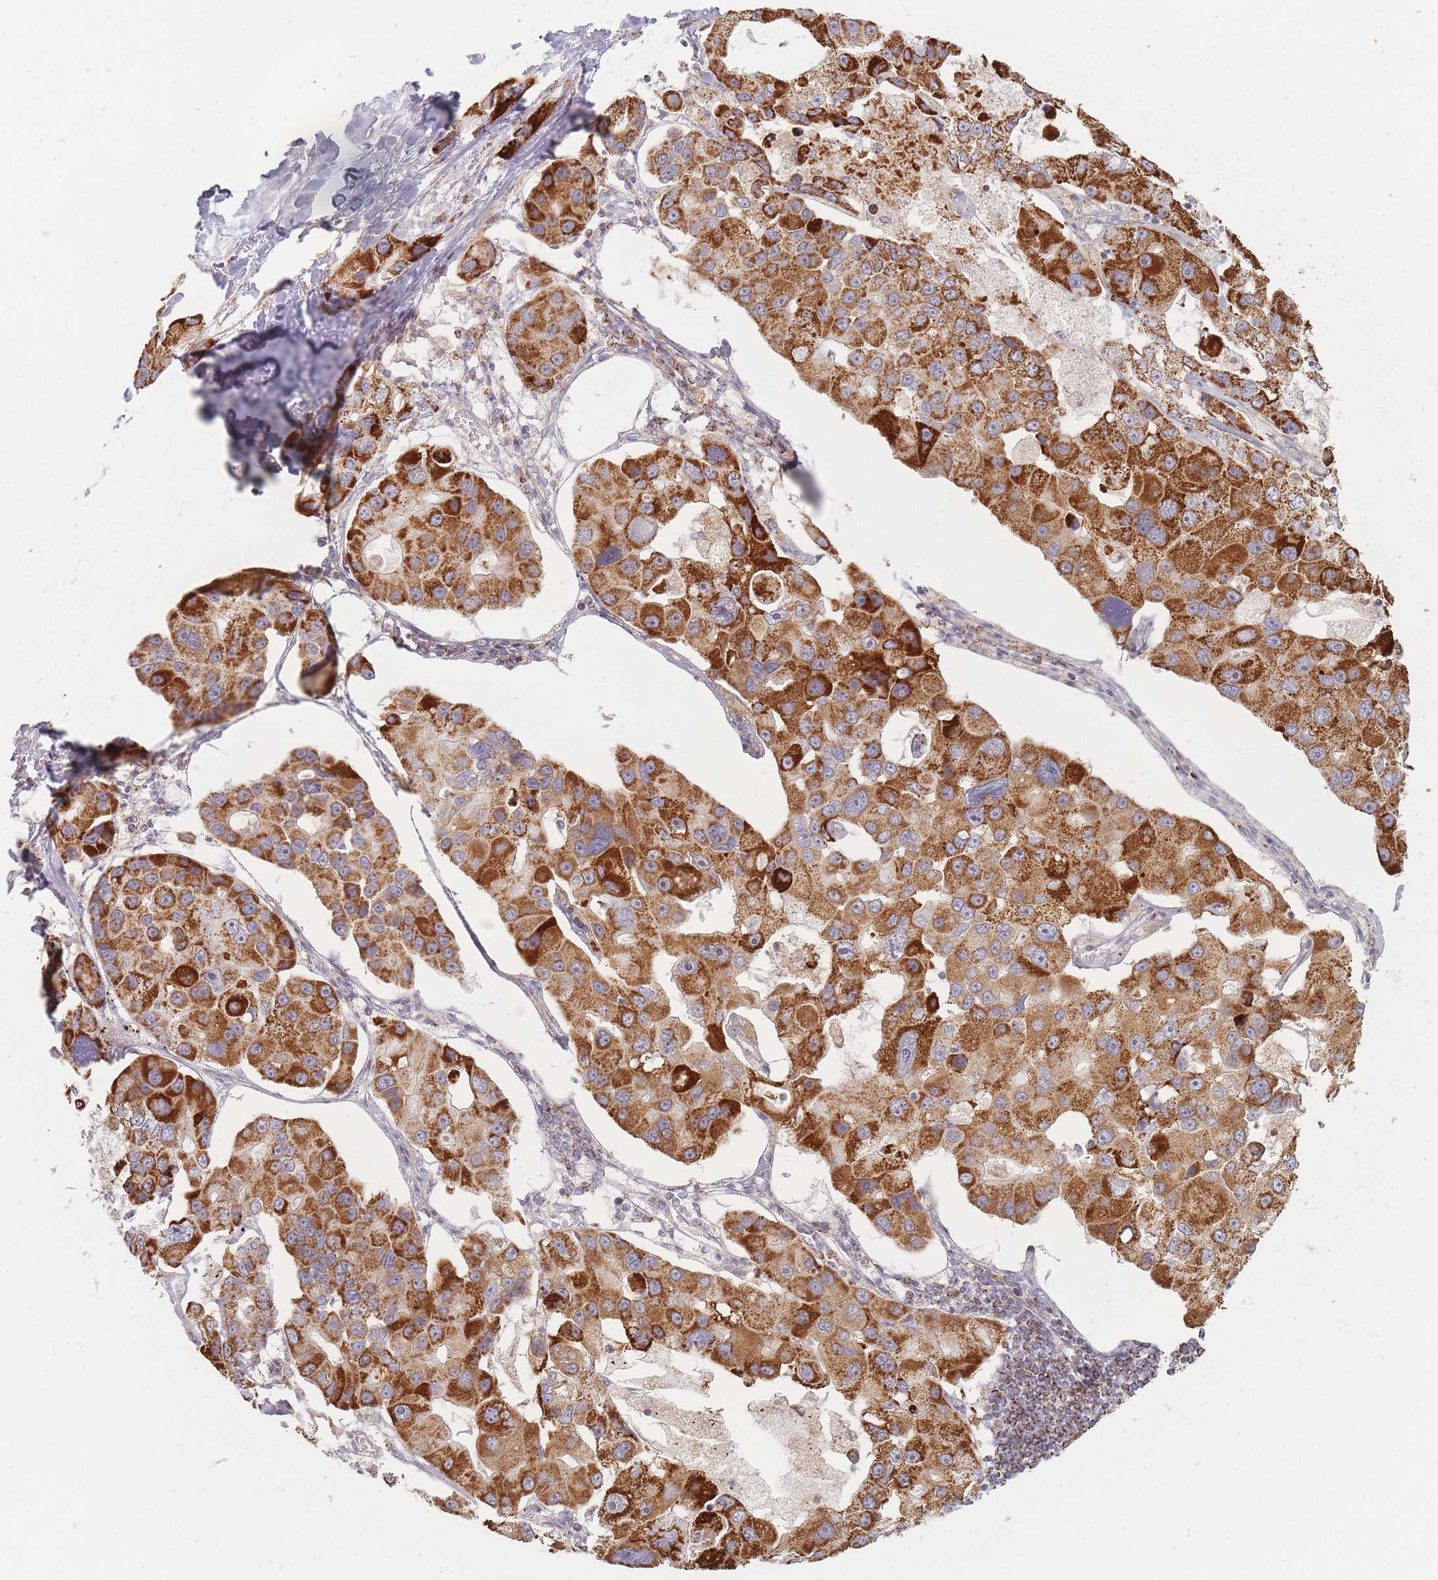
{"staining": {"intensity": "strong", "quantity": ">75%", "location": "cytoplasmic/membranous"}, "tissue": "lung cancer", "cell_type": "Tumor cells", "image_type": "cancer", "snomed": [{"axis": "morphology", "description": "Adenocarcinoma, NOS"}, {"axis": "topography", "description": "Lung"}], "caption": "A brown stain shows strong cytoplasmic/membranous expression of a protein in adenocarcinoma (lung) tumor cells. (DAB (3,3'-diaminobenzidine) = brown stain, brightfield microscopy at high magnification).", "gene": "ESRP2", "patient": {"sex": "female", "age": 54}}